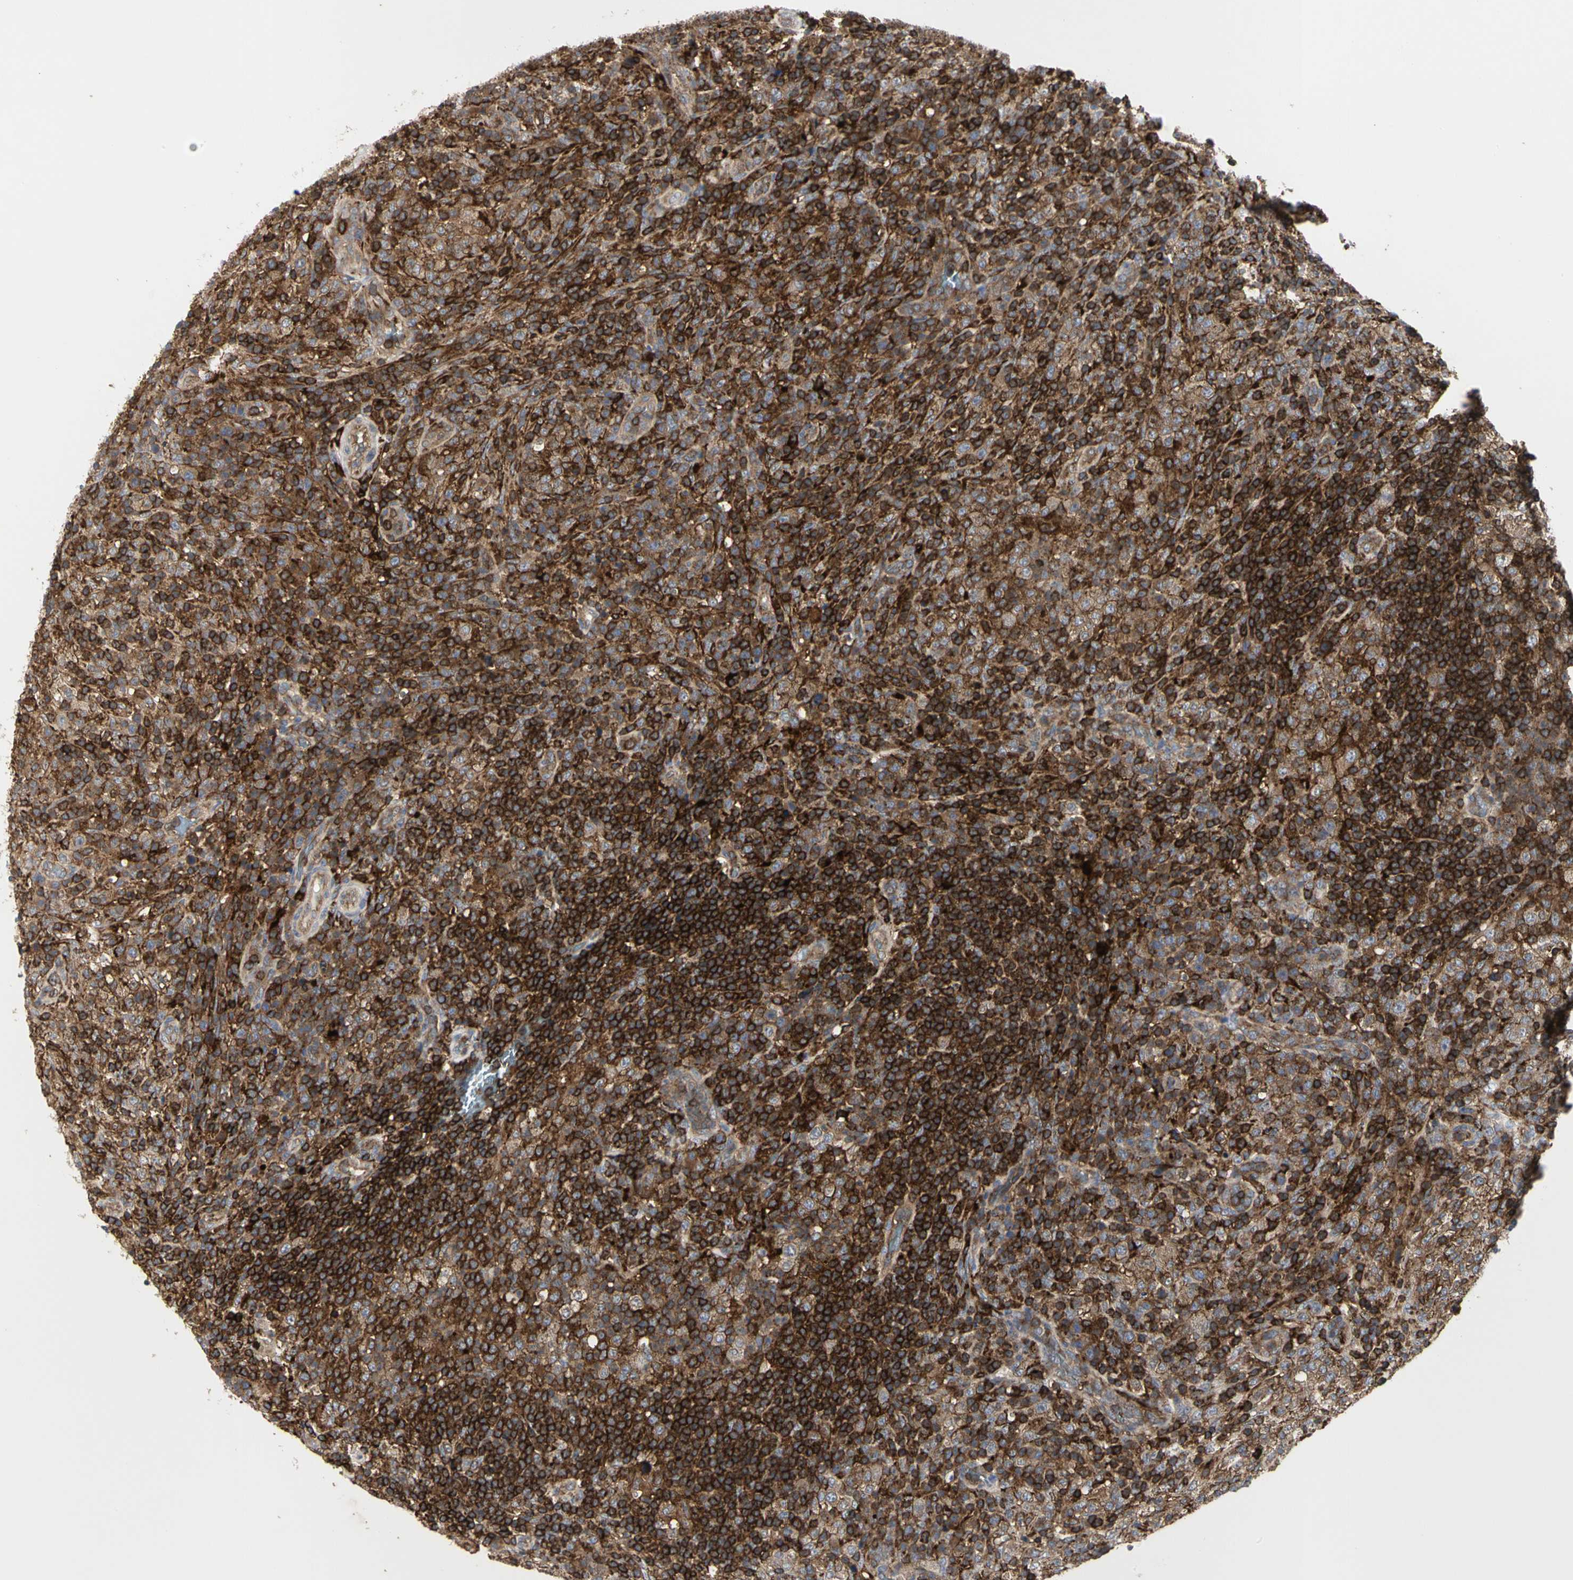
{"staining": {"intensity": "strong", "quantity": ">75%", "location": "cytoplasmic/membranous"}, "tissue": "lymphoma", "cell_type": "Tumor cells", "image_type": "cancer", "snomed": [{"axis": "morphology", "description": "Malignant lymphoma, non-Hodgkin's type, High grade"}, {"axis": "topography", "description": "Lymph node"}], "caption": "The immunohistochemical stain labels strong cytoplasmic/membranous positivity in tumor cells of lymphoma tissue.", "gene": "NAPG", "patient": {"sex": "female", "age": 76}}